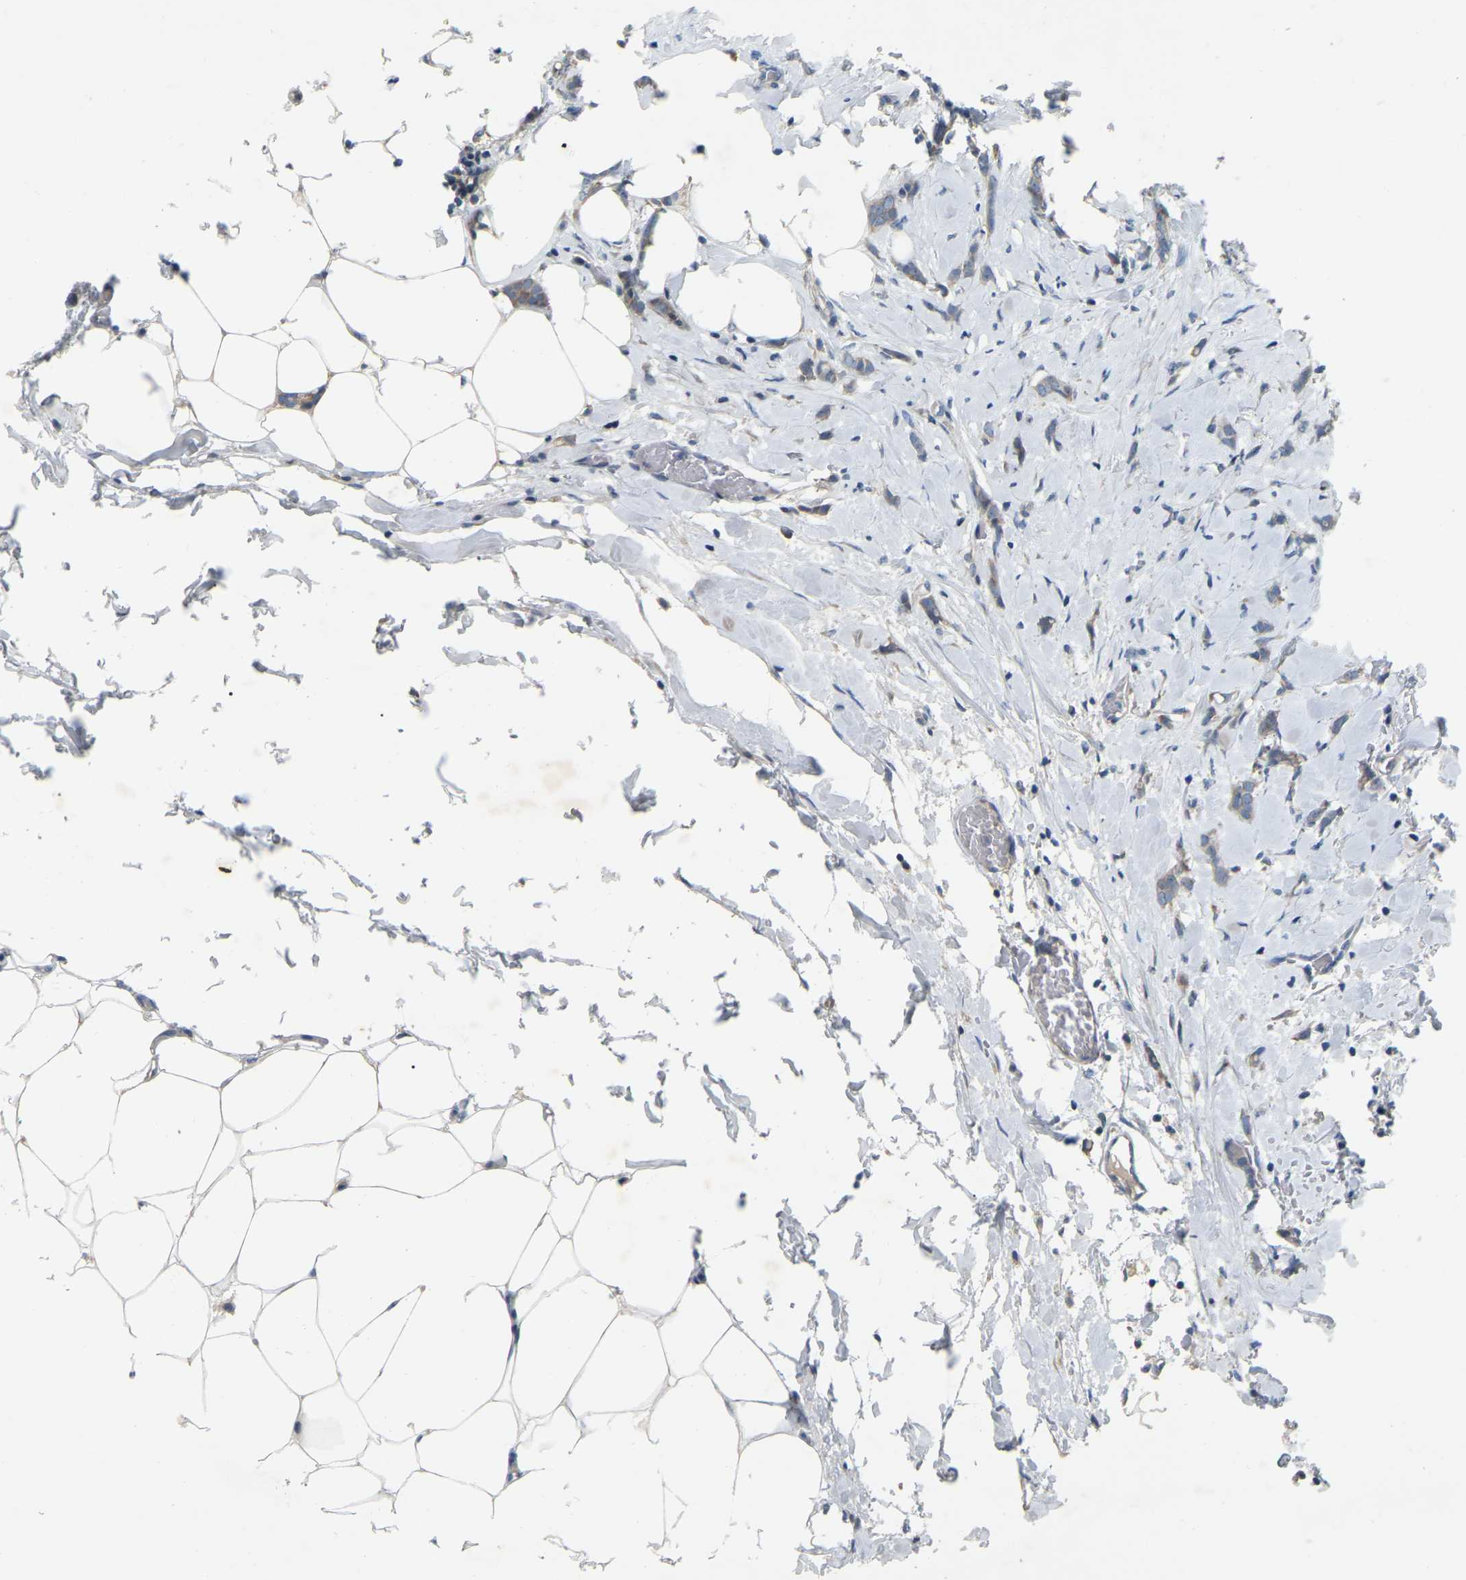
{"staining": {"intensity": "weak", "quantity": ">75%", "location": "cytoplasmic/membranous"}, "tissue": "breast cancer", "cell_type": "Tumor cells", "image_type": "cancer", "snomed": [{"axis": "morphology", "description": "Lobular carcinoma, in situ"}, {"axis": "morphology", "description": "Lobular carcinoma"}, {"axis": "topography", "description": "Breast"}], "caption": "Breast lobular carcinoma stained with a protein marker exhibits weak staining in tumor cells.", "gene": "PARL", "patient": {"sex": "female", "age": 41}}